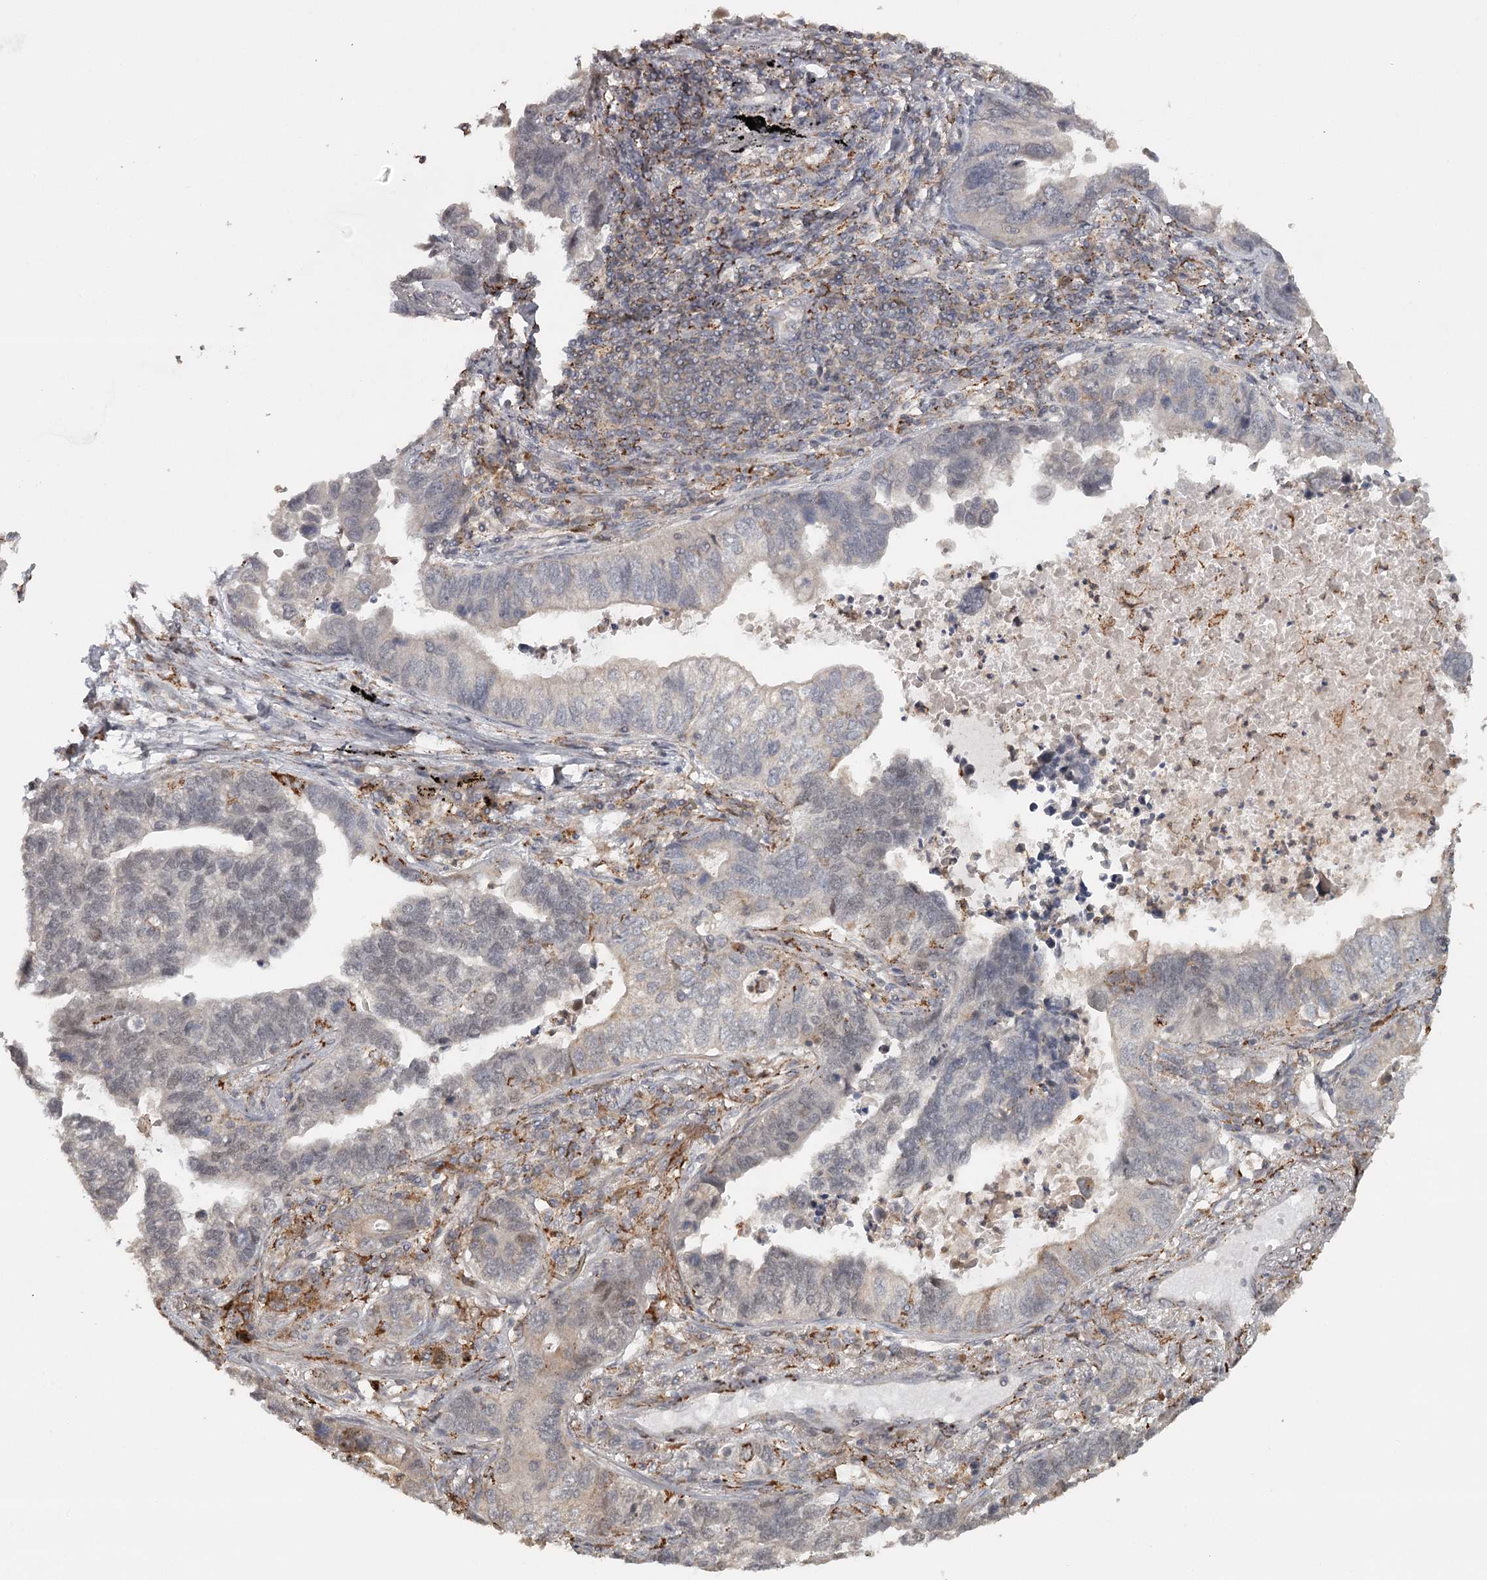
{"staining": {"intensity": "negative", "quantity": "none", "location": "none"}, "tissue": "lung cancer", "cell_type": "Tumor cells", "image_type": "cancer", "snomed": [{"axis": "morphology", "description": "Adenocarcinoma, NOS"}, {"axis": "topography", "description": "Lung"}], "caption": "Tumor cells show no significant protein staining in lung cancer. (Immunohistochemistry, brightfield microscopy, high magnification).", "gene": "FAXC", "patient": {"sex": "male", "age": 67}}